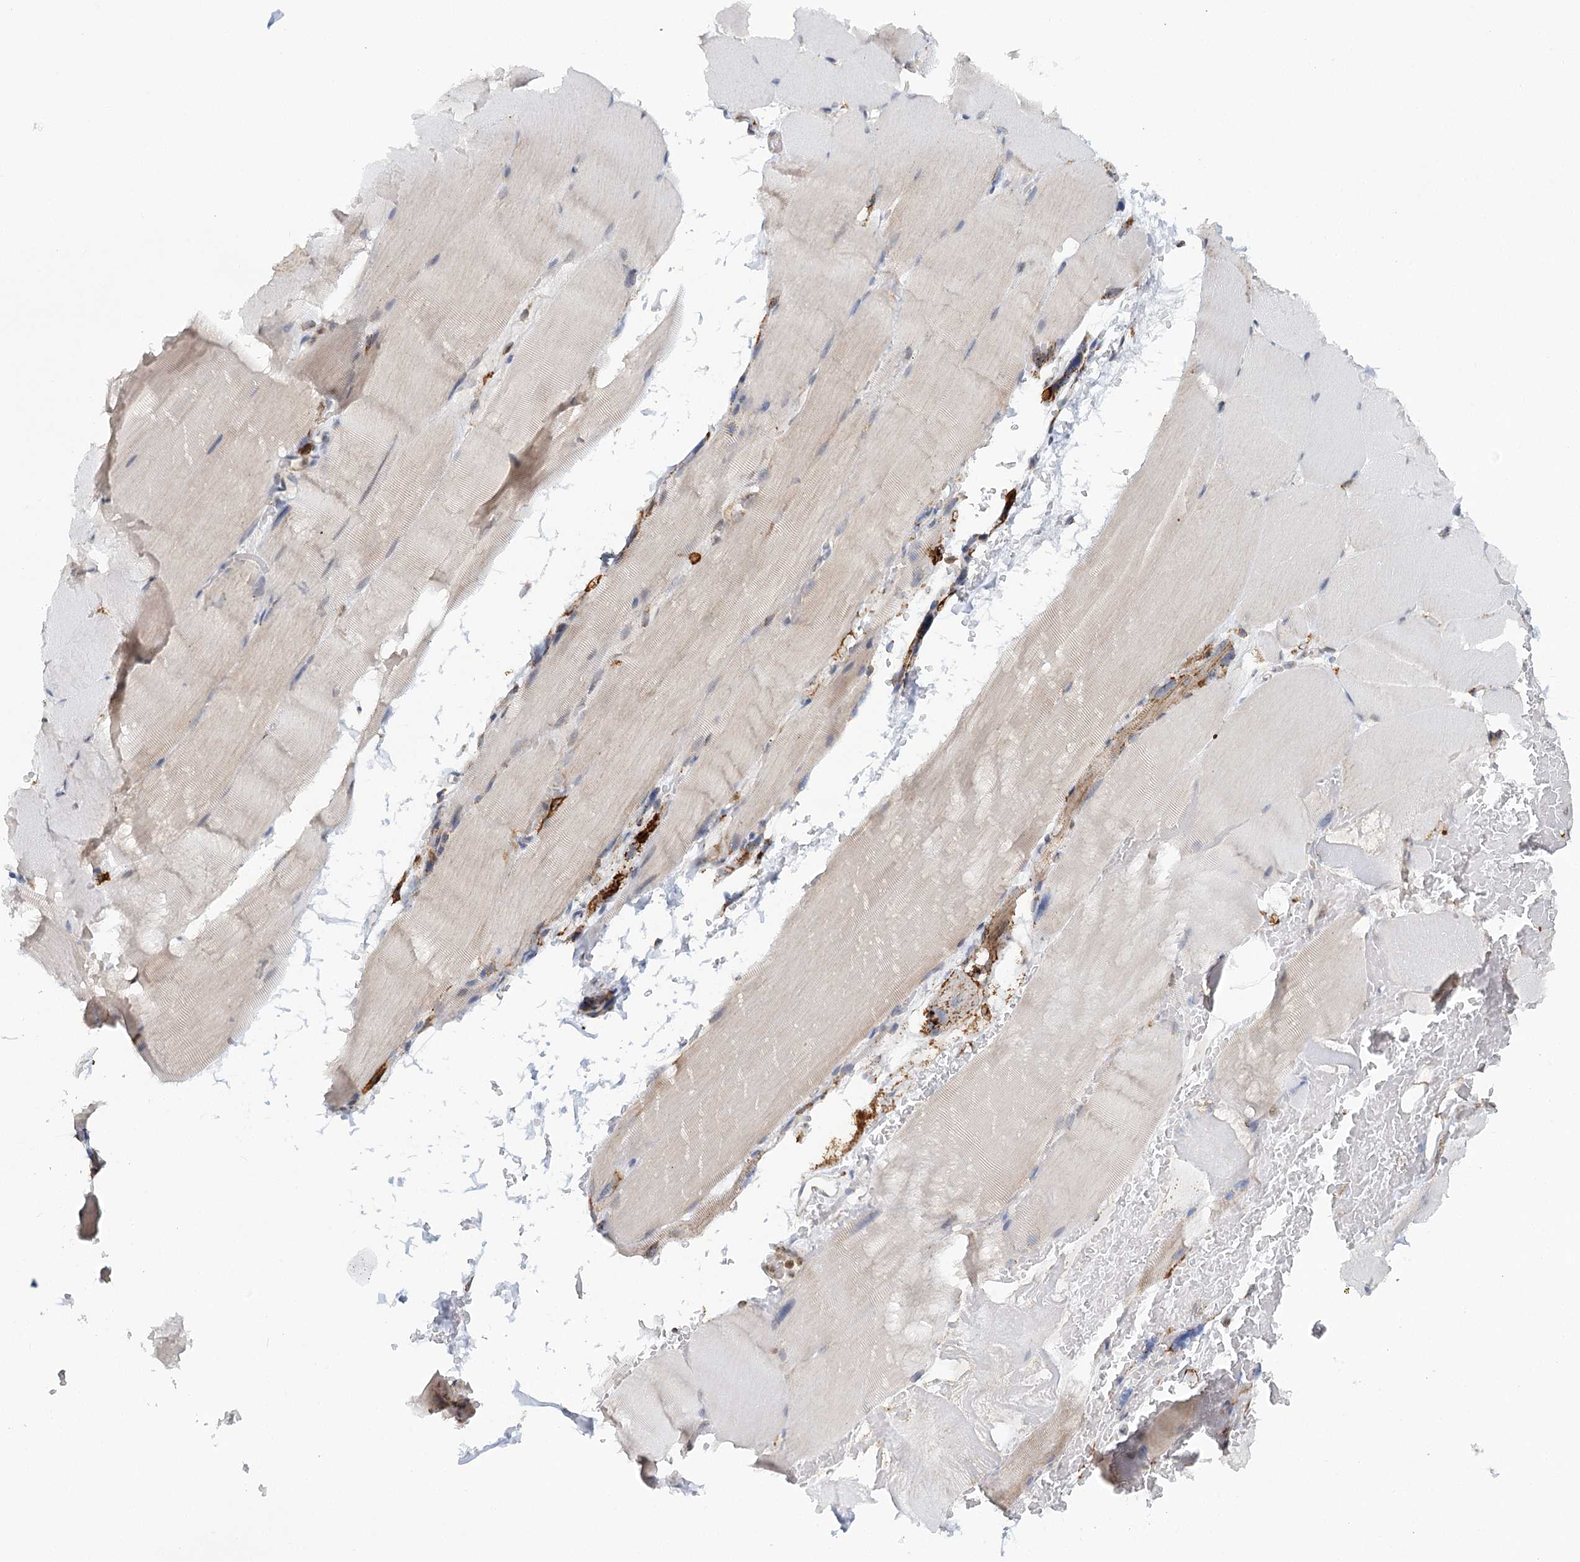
{"staining": {"intensity": "negative", "quantity": "none", "location": "none"}, "tissue": "skeletal muscle", "cell_type": "Myocytes", "image_type": "normal", "snomed": [{"axis": "morphology", "description": "Normal tissue, NOS"}, {"axis": "topography", "description": "Skeletal muscle"}, {"axis": "topography", "description": "Parathyroid gland"}], "caption": "Immunohistochemistry histopathology image of benign human skeletal muscle stained for a protein (brown), which displays no positivity in myocytes. Nuclei are stained in blue.", "gene": "TAS1R1", "patient": {"sex": "female", "age": 37}}